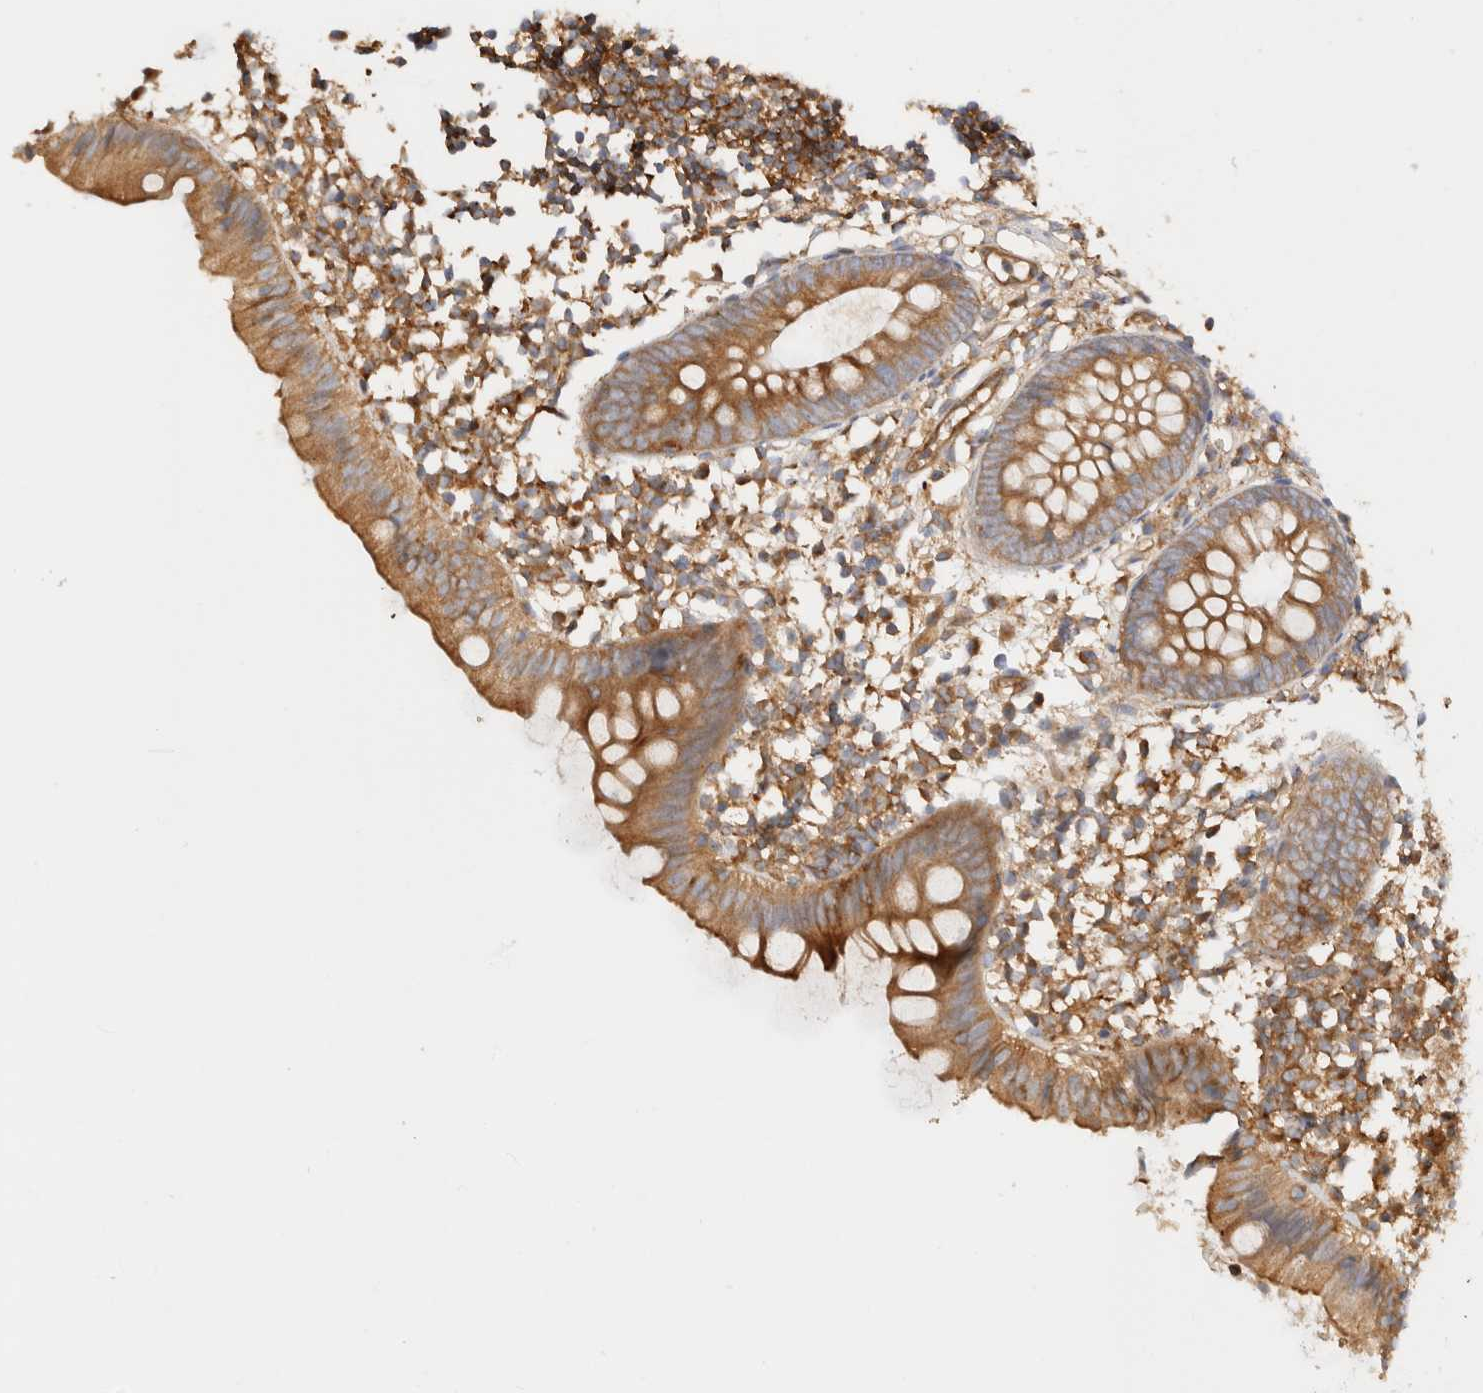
{"staining": {"intensity": "moderate", "quantity": ">75%", "location": "cytoplasmic/membranous"}, "tissue": "appendix", "cell_type": "Glandular cells", "image_type": "normal", "snomed": [{"axis": "morphology", "description": "Normal tissue, NOS"}, {"axis": "topography", "description": "Appendix"}], "caption": "Immunohistochemistry of unremarkable human appendix demonstrates medium levels of moderate cytoplasmic/membranous staining in approximately >75% of glandular cells. The protein is shown in brown color, while the nuclei are stained blue.", "gene": "RABEP1", "patient": {"sex": "female", "age": 20}}